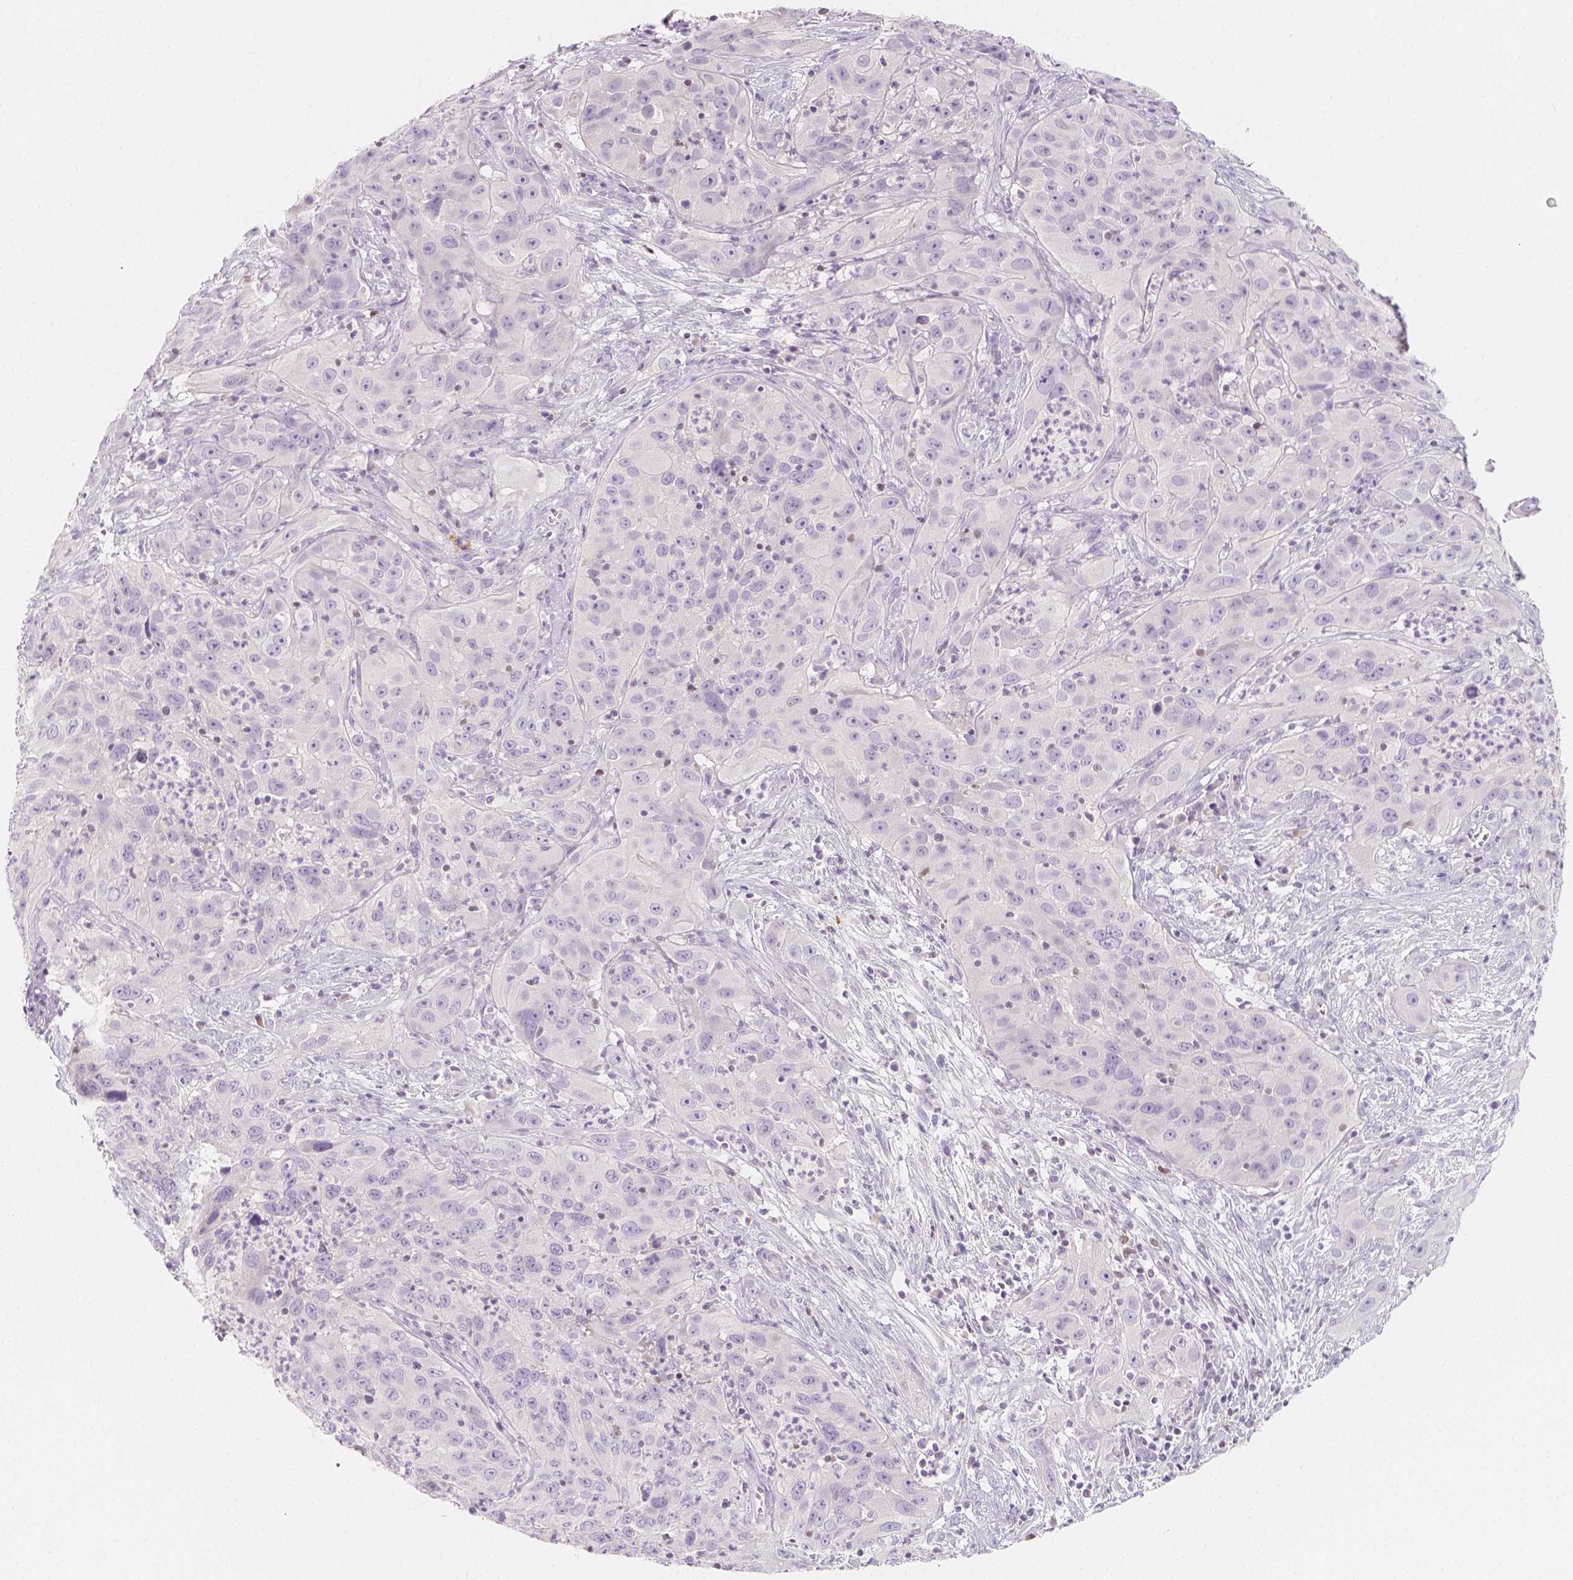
{"staining": {"intensity": "negative", "quantity": "none", "location": "none"}, "tissue": "cervical cancer", "cell_type": "Tumor cells", "image_type": "cancer", "snomed": [{"axis": "morphology", "description": "Squamous cell carcinoma, NOS"}, {"axis": "topography", "description": "Cervix"}], "caption": "Photomicrograph shows no protein positivity in tumor cells of cervical cancer tissue.", "gene": "BATF", "patient": {"sex": "female", "age": 32}}